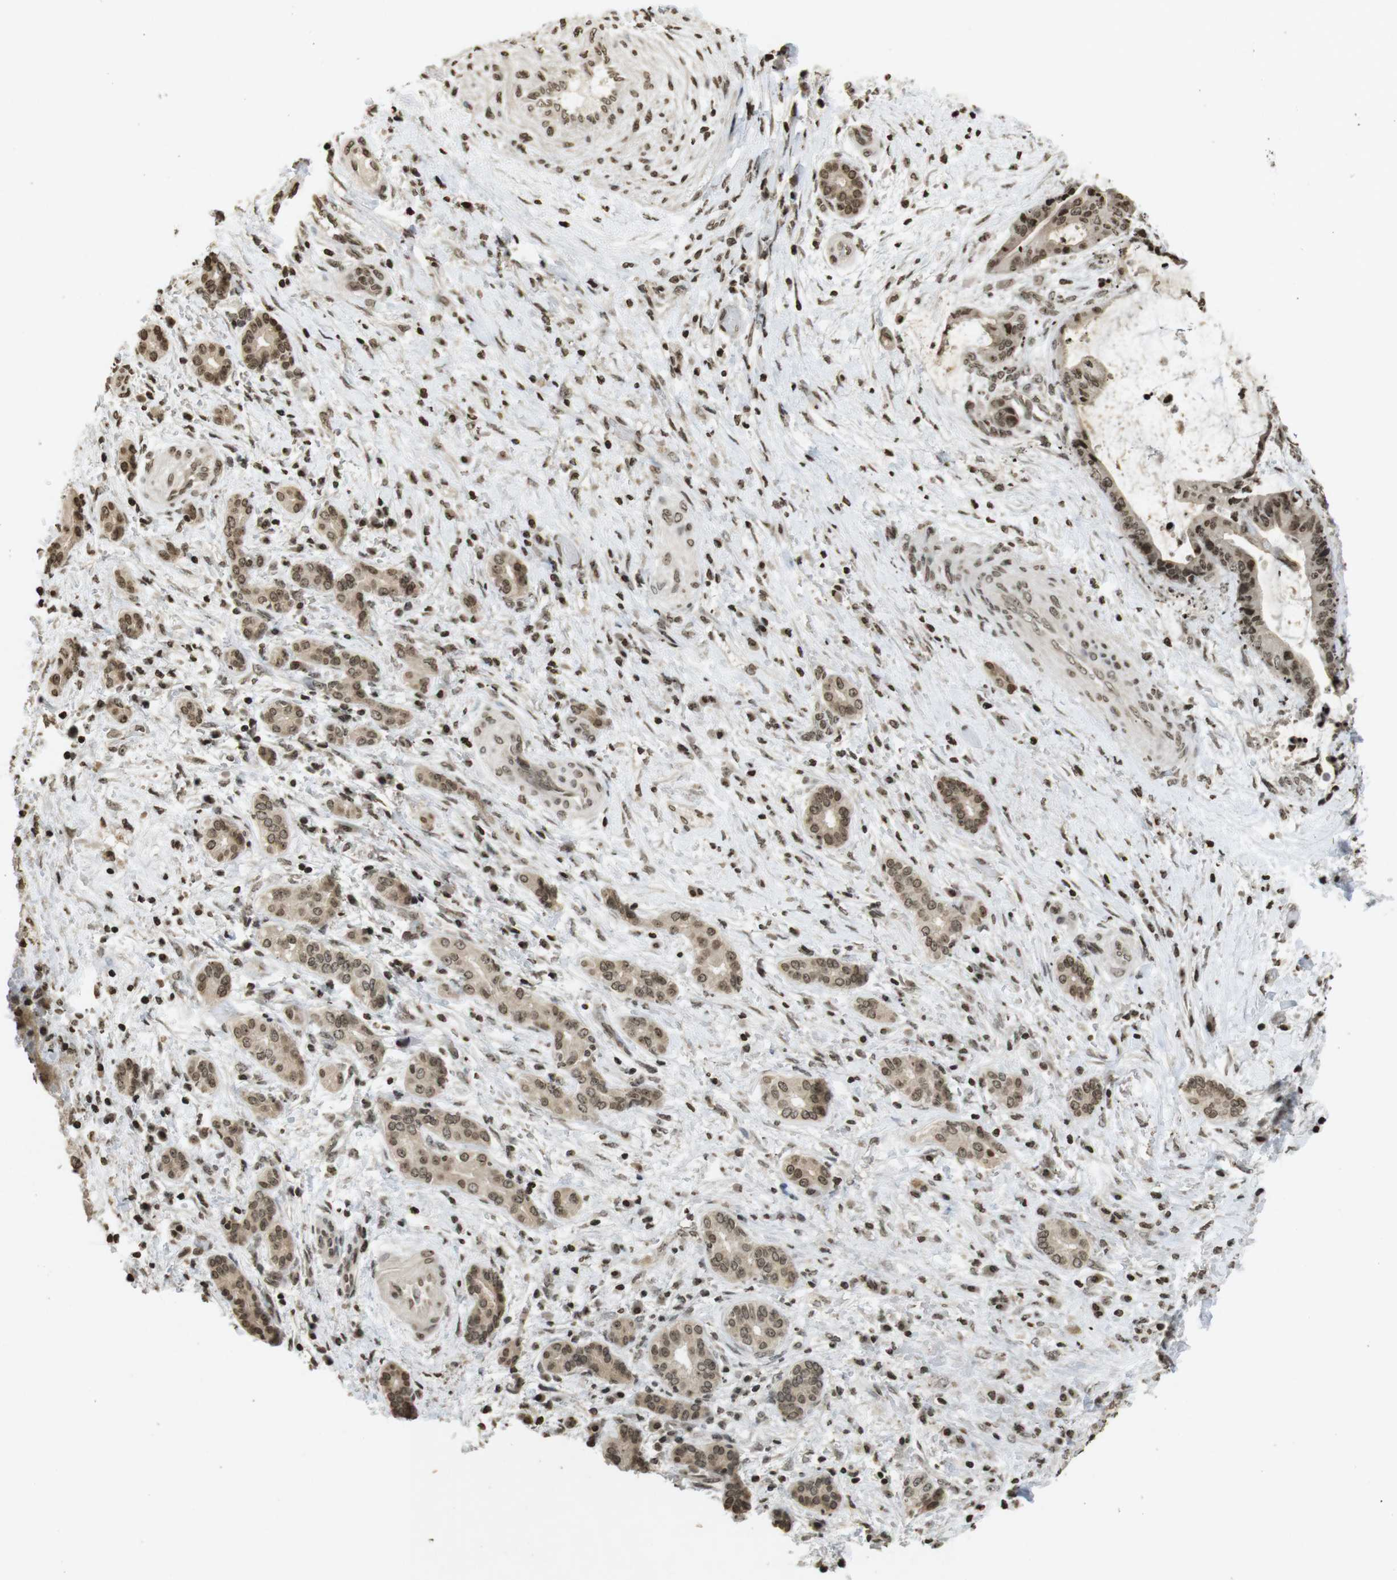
{"staining": {"intensity": "moderate", "quantity": ">75%", "location": "cytoplasmic/membranous,nuclear"}, "tissue": "liver cancer", "cell_type": "Tumor cells", "image_type": "cancer", "snomed": [{"axis": "morphology", "description": "Cholangiocarcinoma"}, {"axis": "topography", "description": "Liver"}], "caption": "IHC of human liver cancer shows medium levels of moderate cytoplasmic/membranous and nuclear staining in approximately >75% of tumor cells.", "gene": "FOXA3", "patient": {"sex": "female", "age": 73}}